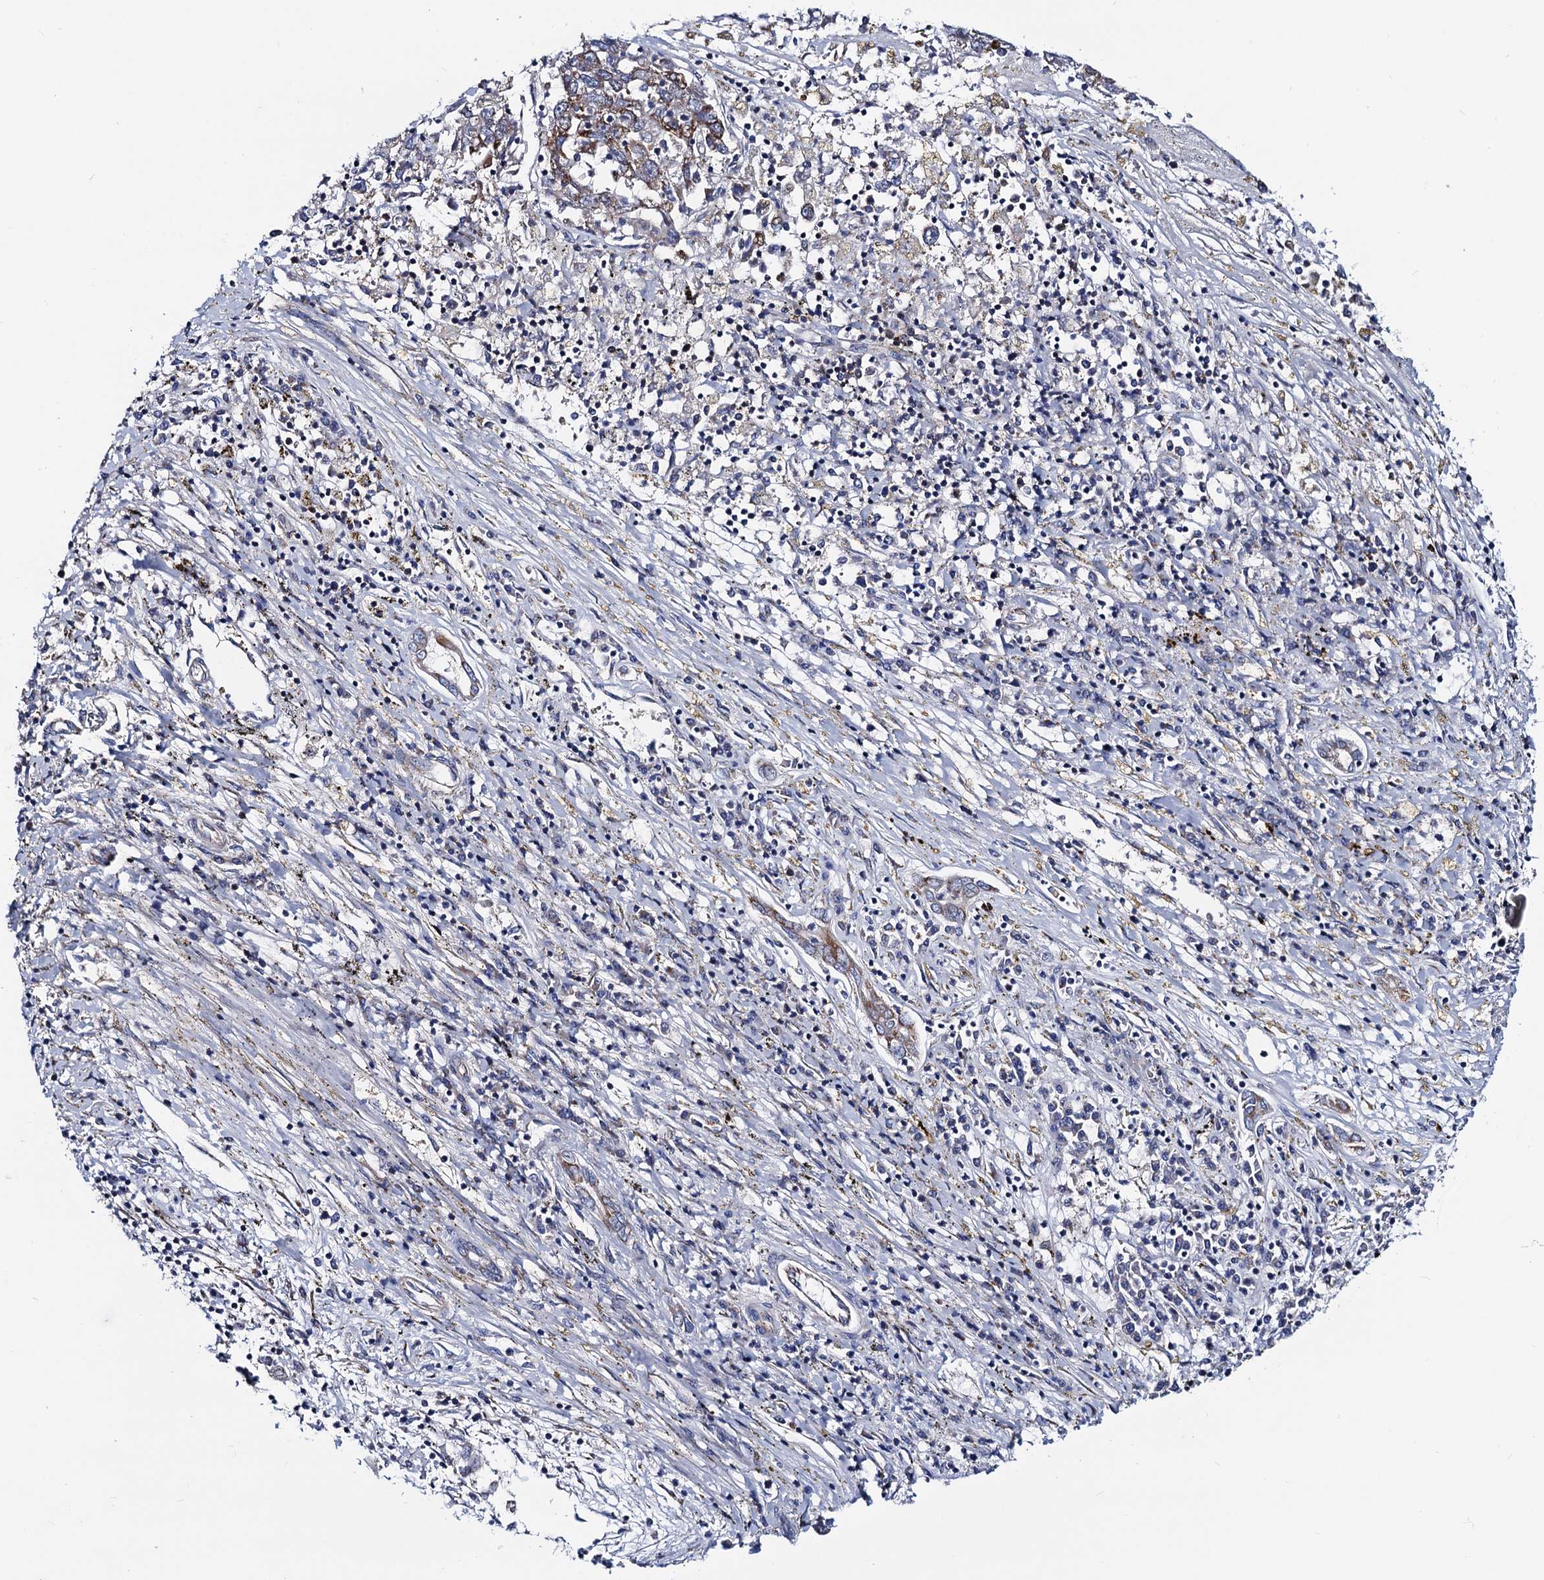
{"staining": {"intensity": "weak", "quantity": "25%-75%", "location": "cytoplasmic/membranous"}, "tissue": "liver cancer", "cell_type": "Tumor cells", "image_type": "cancer", "snomed": [{"axis": "morphology", "description": "Carcinoma, Hepatocellular, NOS"}, {"axis": "topography", "description": "Liver"}], "caption": "A high-resolution image shows immunohistochemistry (IHC) staining of liver cancer, which shows weak cytoplasmic/membranous expression in approximately 25%-75% of tumor cells.", "gene": "PTCD3", "patient": {"sex": "male", "age": 49}}